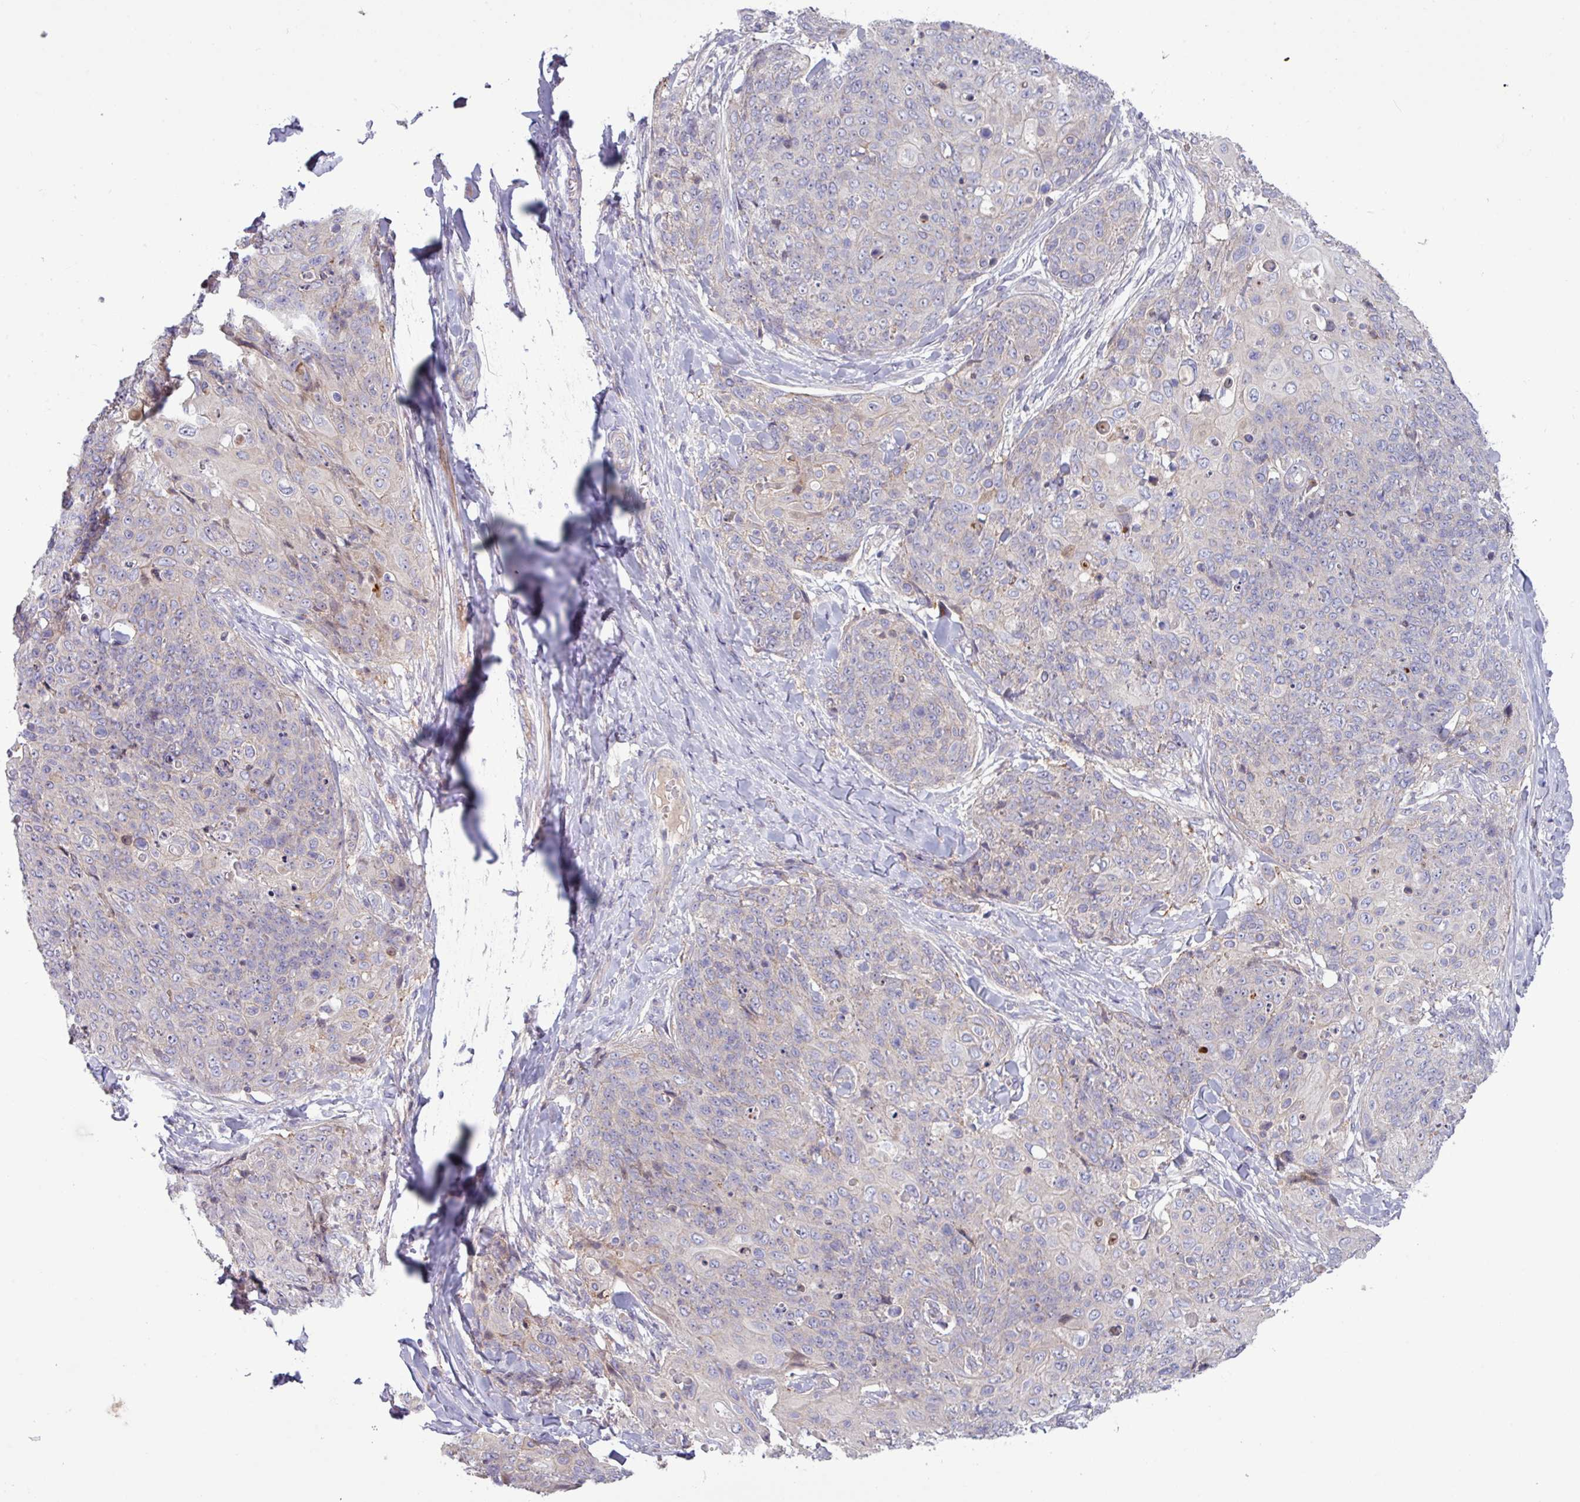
{"staining": {"intensity": "negative", "quantity": "none", "location": "none"}, "tissue": "skin cancer", "cell_type": "Tumor cells", "image_type": "cancer", "snomed": [{"axis": "morphology", "description": "Squamous cell carcinoma, NOS"}, {"axis": "topography", "description": "Skin"}, {"axis": "topography", "description": "Vulva"}], "caption": "Human skin squamous cell carcinoma stained for a protein using immunohistochemistry (IHC) displays no positivity in tumor cells.", "gene": "TNFSF12", "patient": {"sex": "female", "age": 85}}